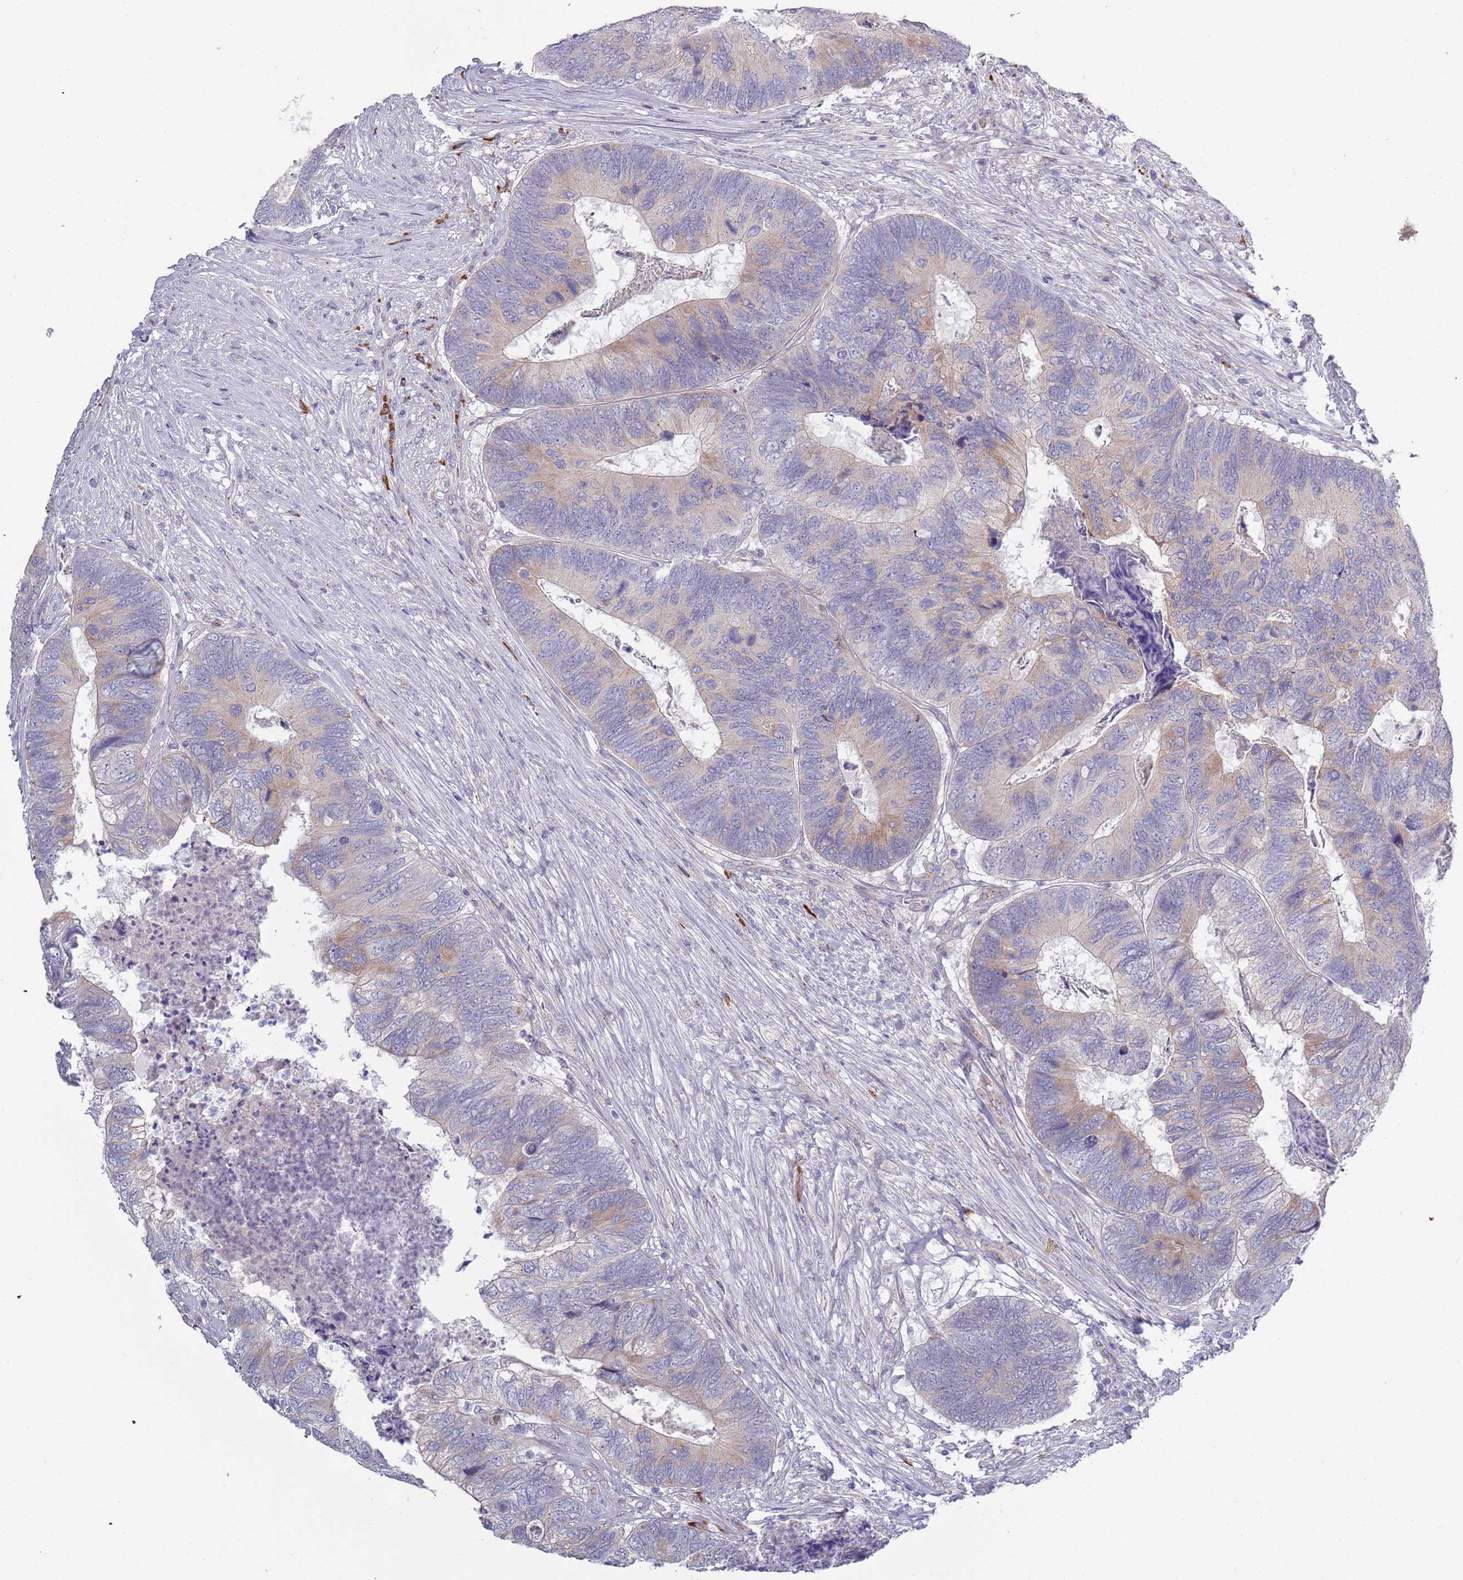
{"staining": {"intensity": "weak", "quantity": "25%-75%", "location": "cytoplasmic/membranous"}, "tissue": "colorectal cancer", "cell_type": "Tumor cells", "image_type": "cancer", "snomed": [{"axis": "morphology", "description": "Adenocarcinoma, NOS"}, {"axis": "topography", "description": "Colon"}], "caption": "A histopathology image showing weak cytoplasmic/membranous staining in approximately 25%-75% of tumor cells in adenocarcinoma (colorectal), as visualized by brown immunohistochemical staining.", "gene": "LTB", "patient": {"sex": "female", "age": 67}}